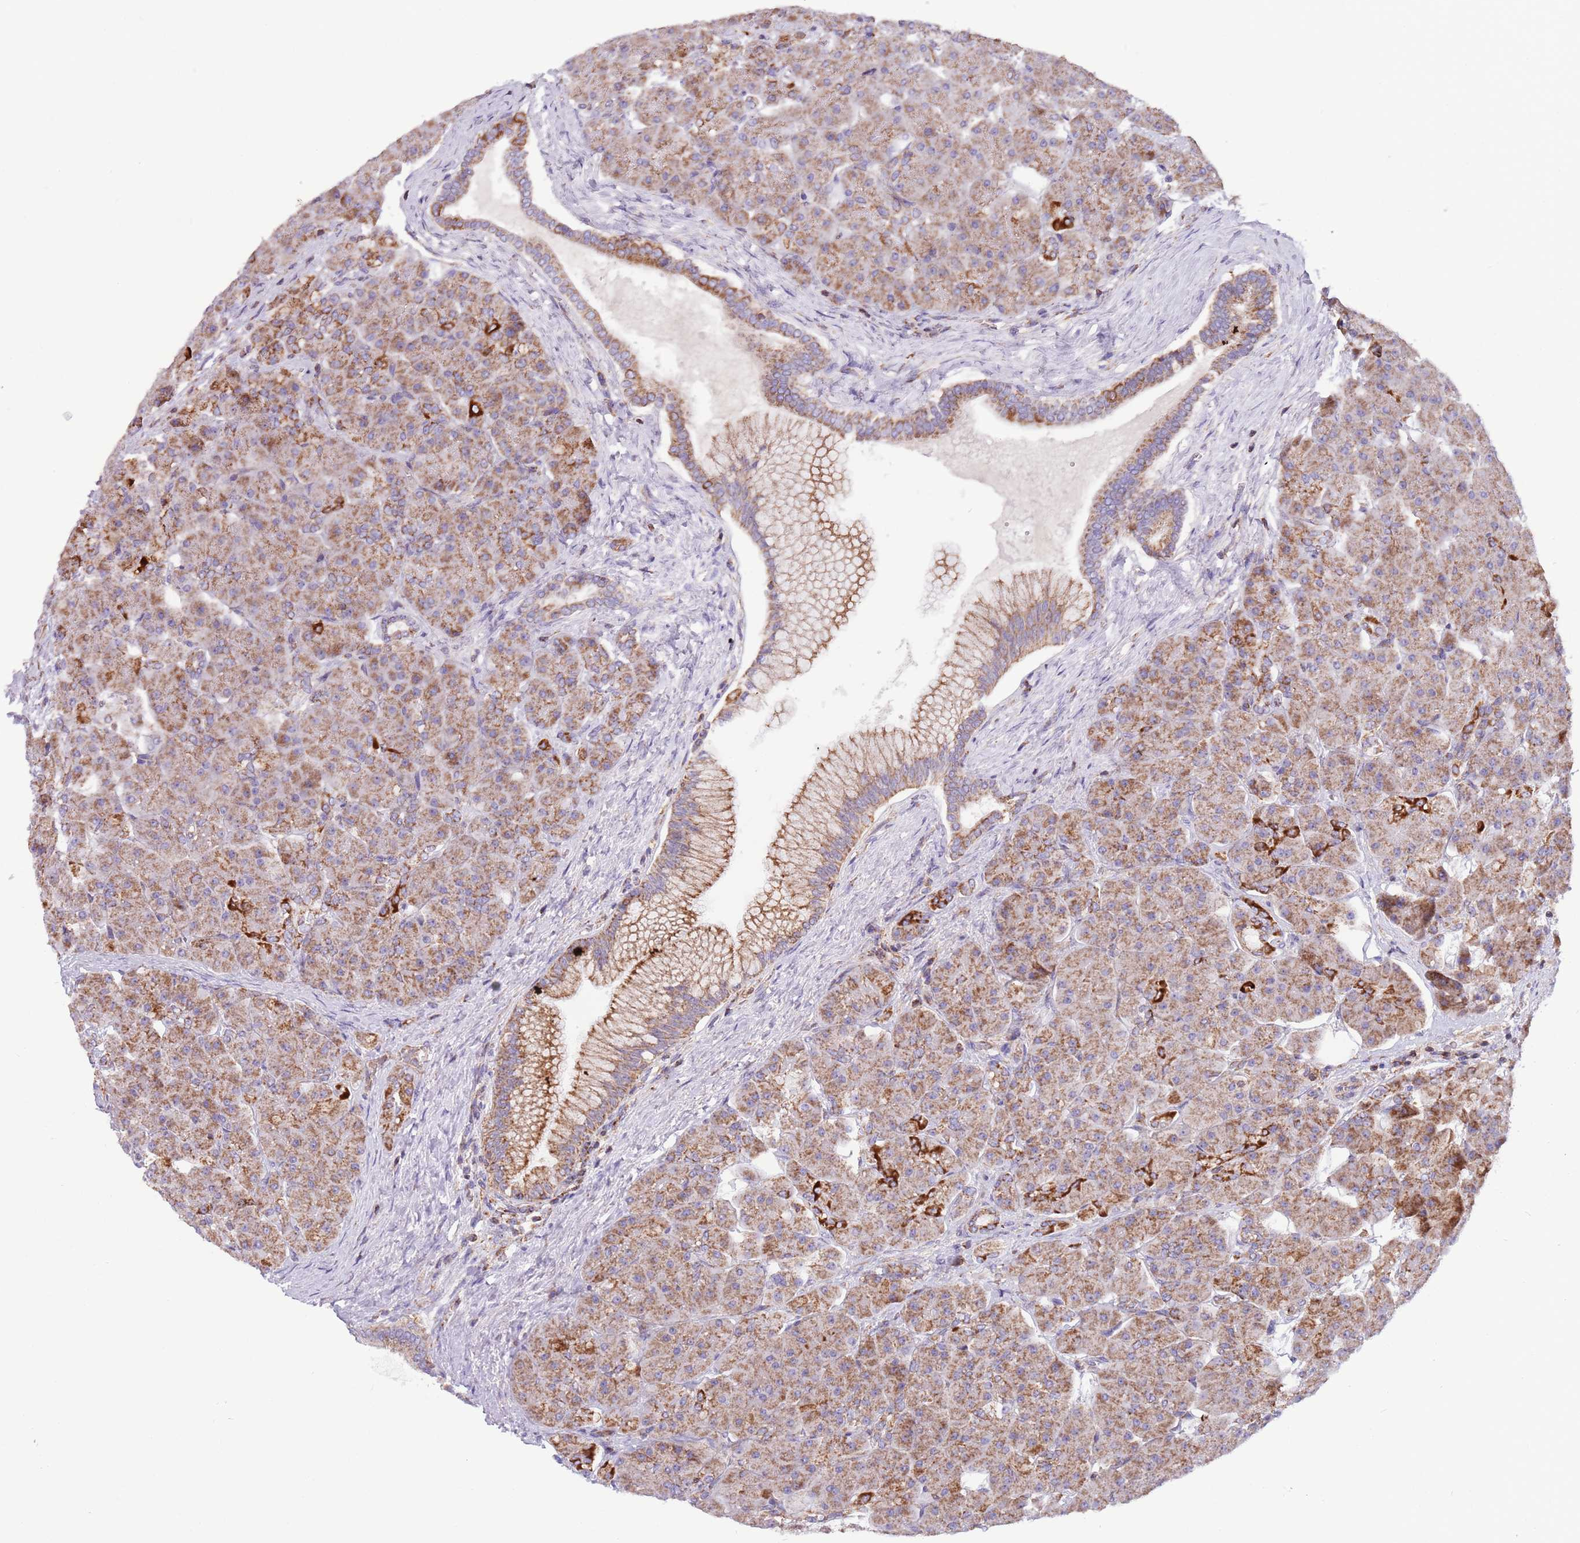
{"staining": {"intensity": "strong", "quantity": "25%-75%", "location": "cytoplasmic/membranous"}, "tissue": "pancreas", "cell_type": "Exocrine glandular cells", "image_type": "normal", "snomed": [{"axis": "morphology", "description": "Normal tissue, NOS"}, {"axis": "topography", "description": "Pancreas"}], "caption": "IHC staining of benign pancreas, which reveals high levels of strong cytoplasmic/membranous staining in approximately 25%-75% of exocrine glandular cells indicating strong cytoplasmic/membranous protein positivity. The staining was performed using DAB (brown) for protein detection and nuclei were counterstained in hematoxylin (blue).", "gene": "IRS4", "patient": {"sex": "male", "age": 66}}